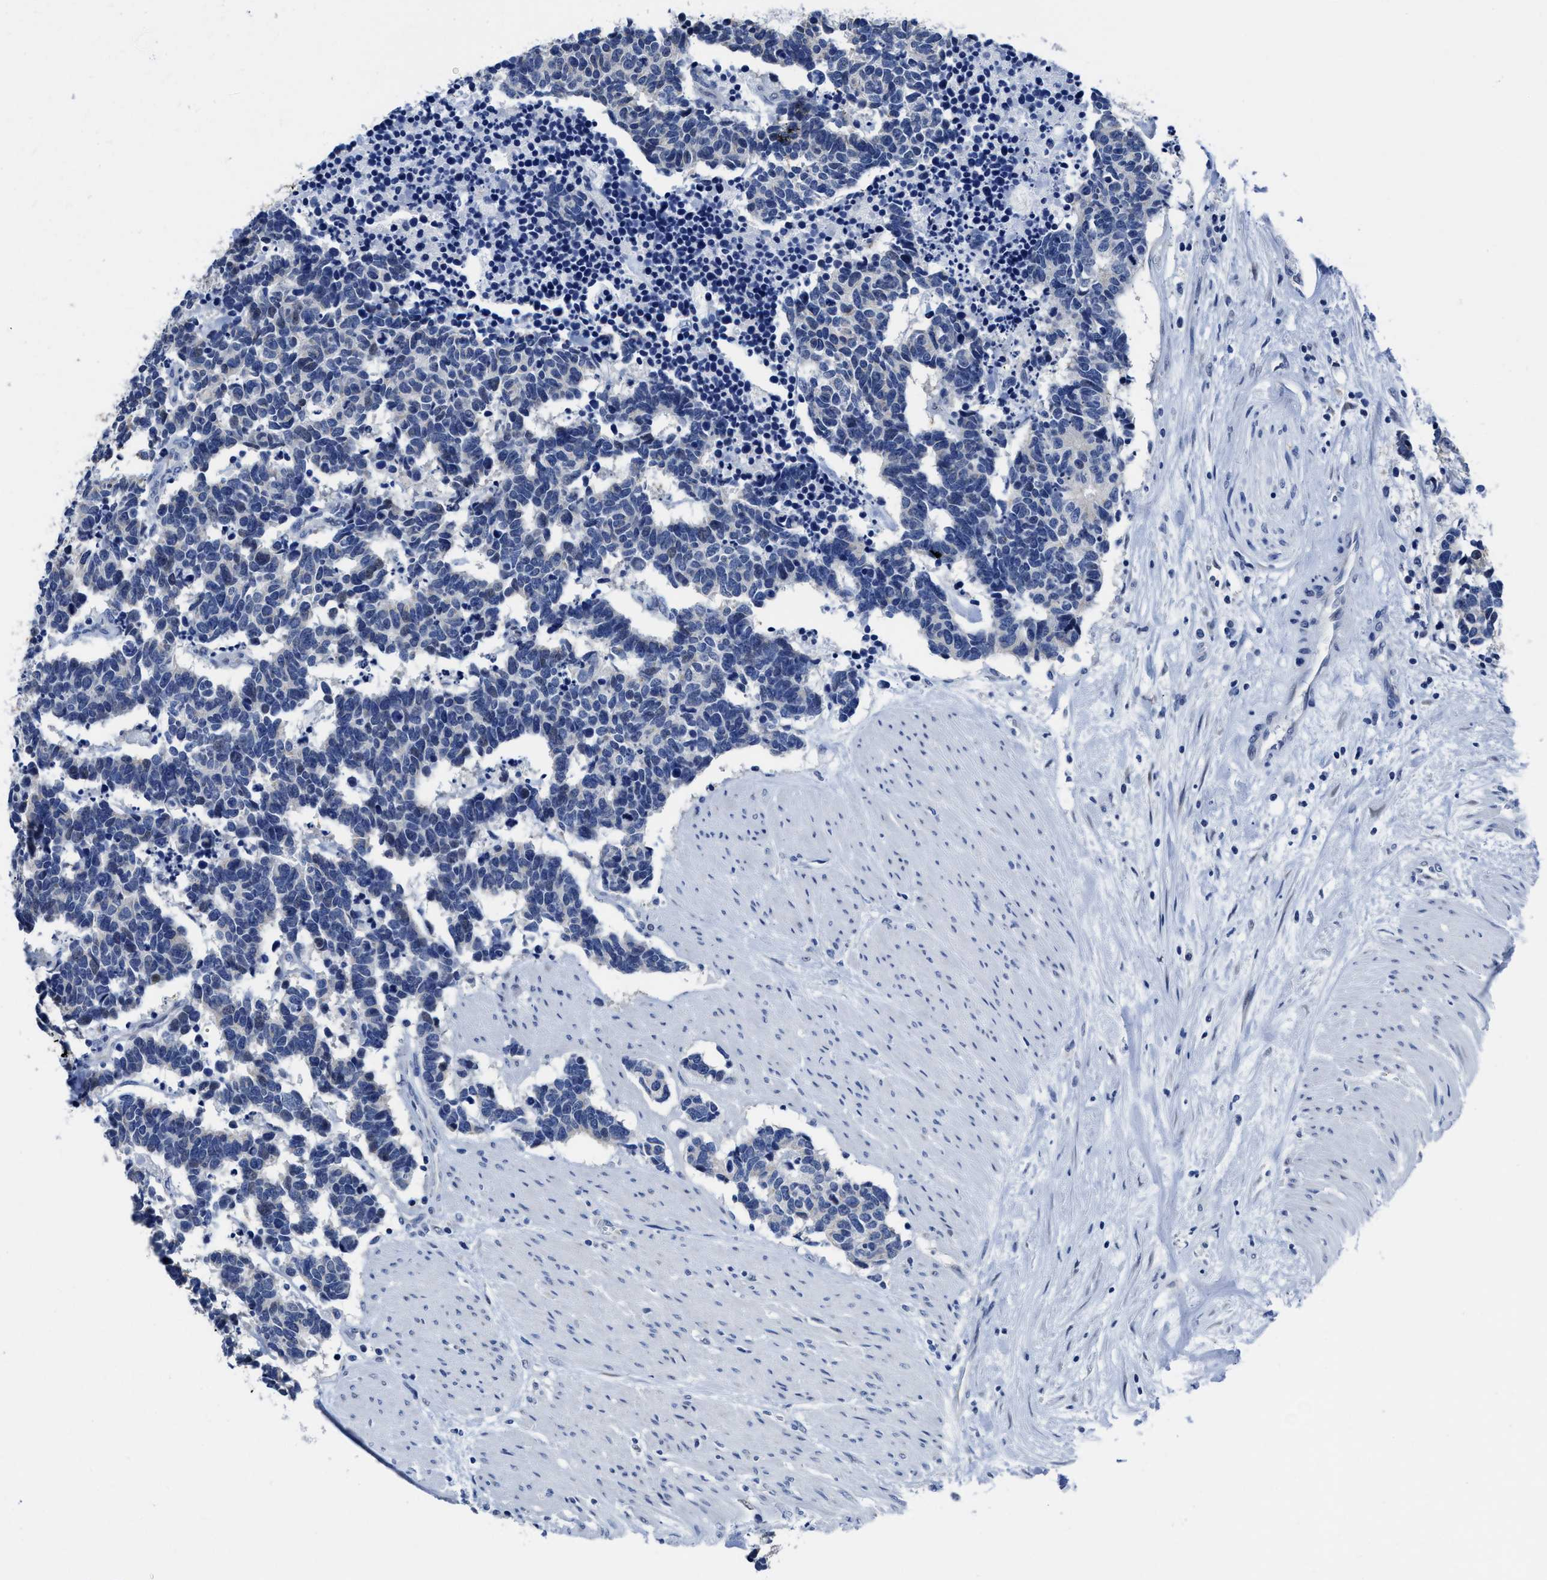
{"staining": {"intensity": "negative", "quantity": "none", "location": "none"}, "tissue": "carcinoid", "cell_type": "Tumor cells", "image_type": "cancer", "snomed": [{"axis": "morphology", "description": "Carcinoma, NOS"}, {"axis": "morphology", "description": "Carcinoid, malignant, NOS"}, {"axis": "topography", "description": "Urinary bladder"}], "caption": "Immunohistochemistry histopathology image of carcinoid stained for a protein (brown), which demonstrates no staining in tumor cells. (DAB immunohistochemistry visualized using brightfield microscopy, high magnification).", "gene": "HOOK1", "patient": {"sex": "male", "age": 57}}